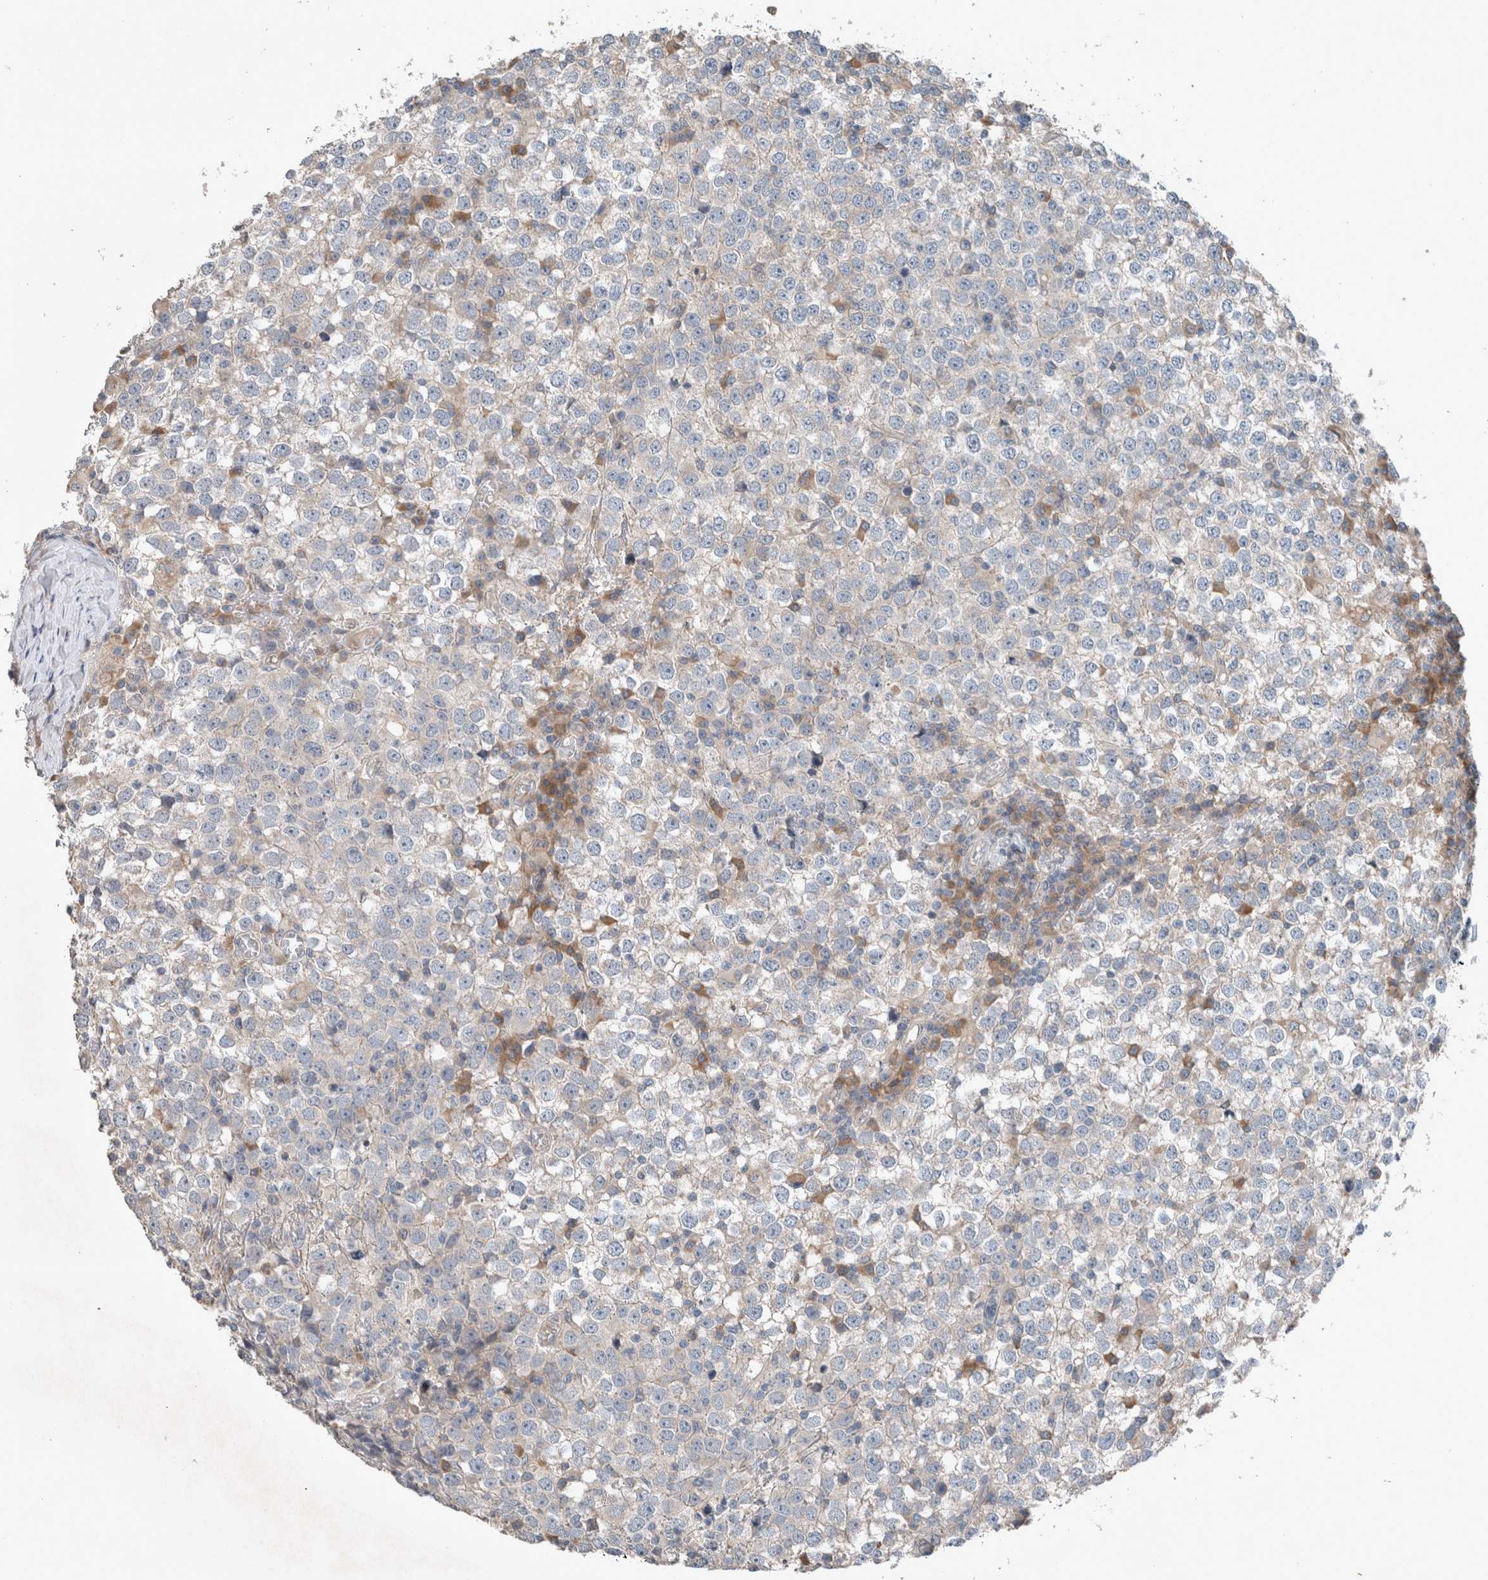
{"staining": {"intensity": "negative", "quantity": "none", "location": "none"}, "tissue": "testis cancer", "cell_type": "Tumor cells", "image_type": "cancer", "snomed": [{"axis": "morphology", "description": "Seminoma, NOS"}, {"axis": "topography", "description": "Testis"}], "caption": "This micrograph is of testis cancer stained with immunohistochemistry (IHC) to label a protein in brown with the nuclei are counter-stained blue. There is no staining in tumor cells.", "gene": "UGCG", "patient": {"sex": "male", "age": 65}}